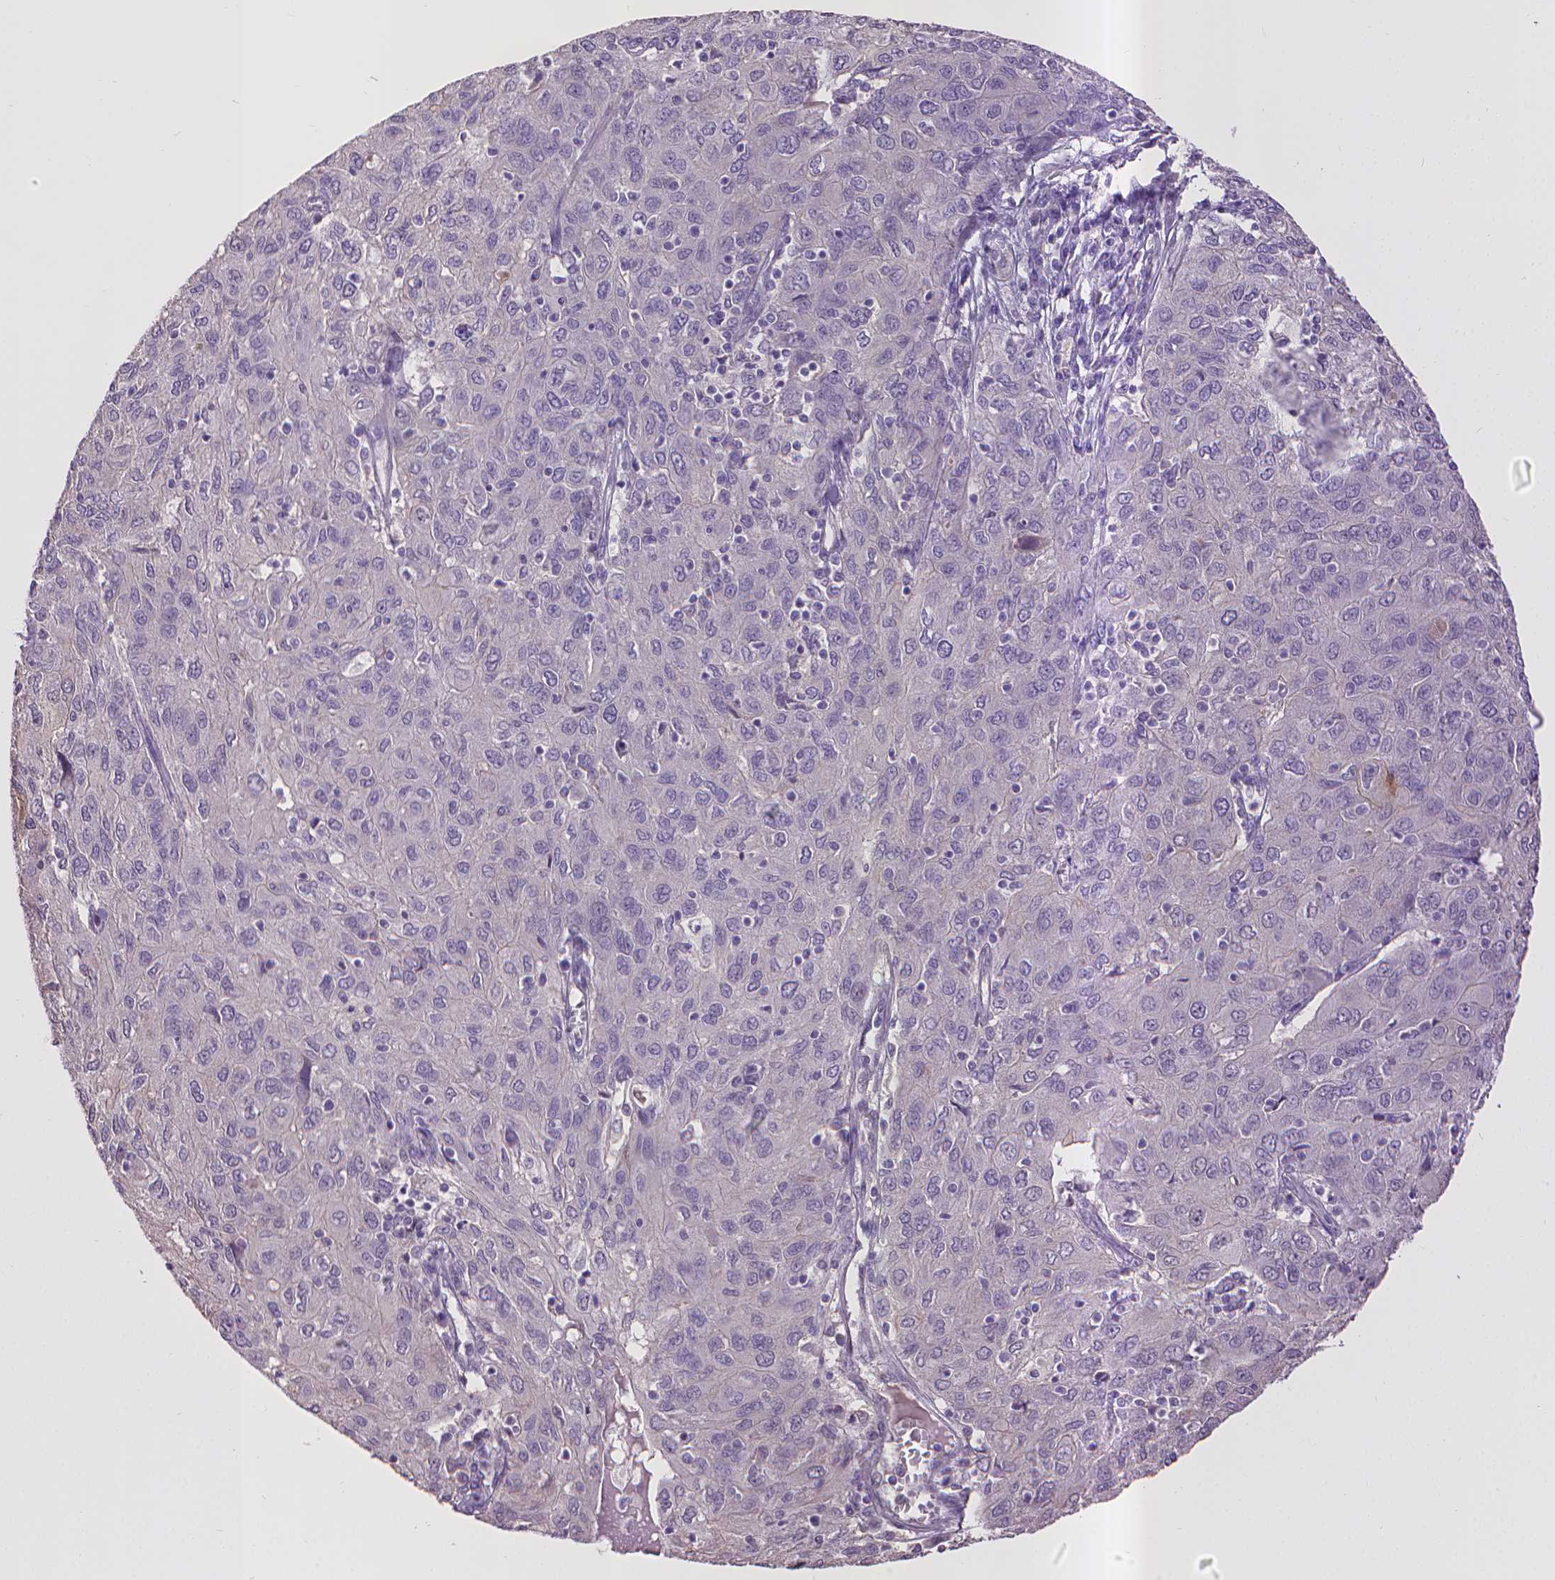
{"staining": {"intensity": "negative", "quantity": "none", "location": "none"}, "tissue": "ovarian cancer", "cell_type": "Tumor cells", "image_type": "cancer", "snomed": [{"axis": "morphology", "description": "Carcinoma, endometroid"}, {"axis": "topography", "description": "Ovary"}], "caption": "Immunohistochemistry (IHC) of ovarian cancer displays no staining in tumor cells.", "gene": "CPM", "patient": {"sex": "female", "age": 50}}